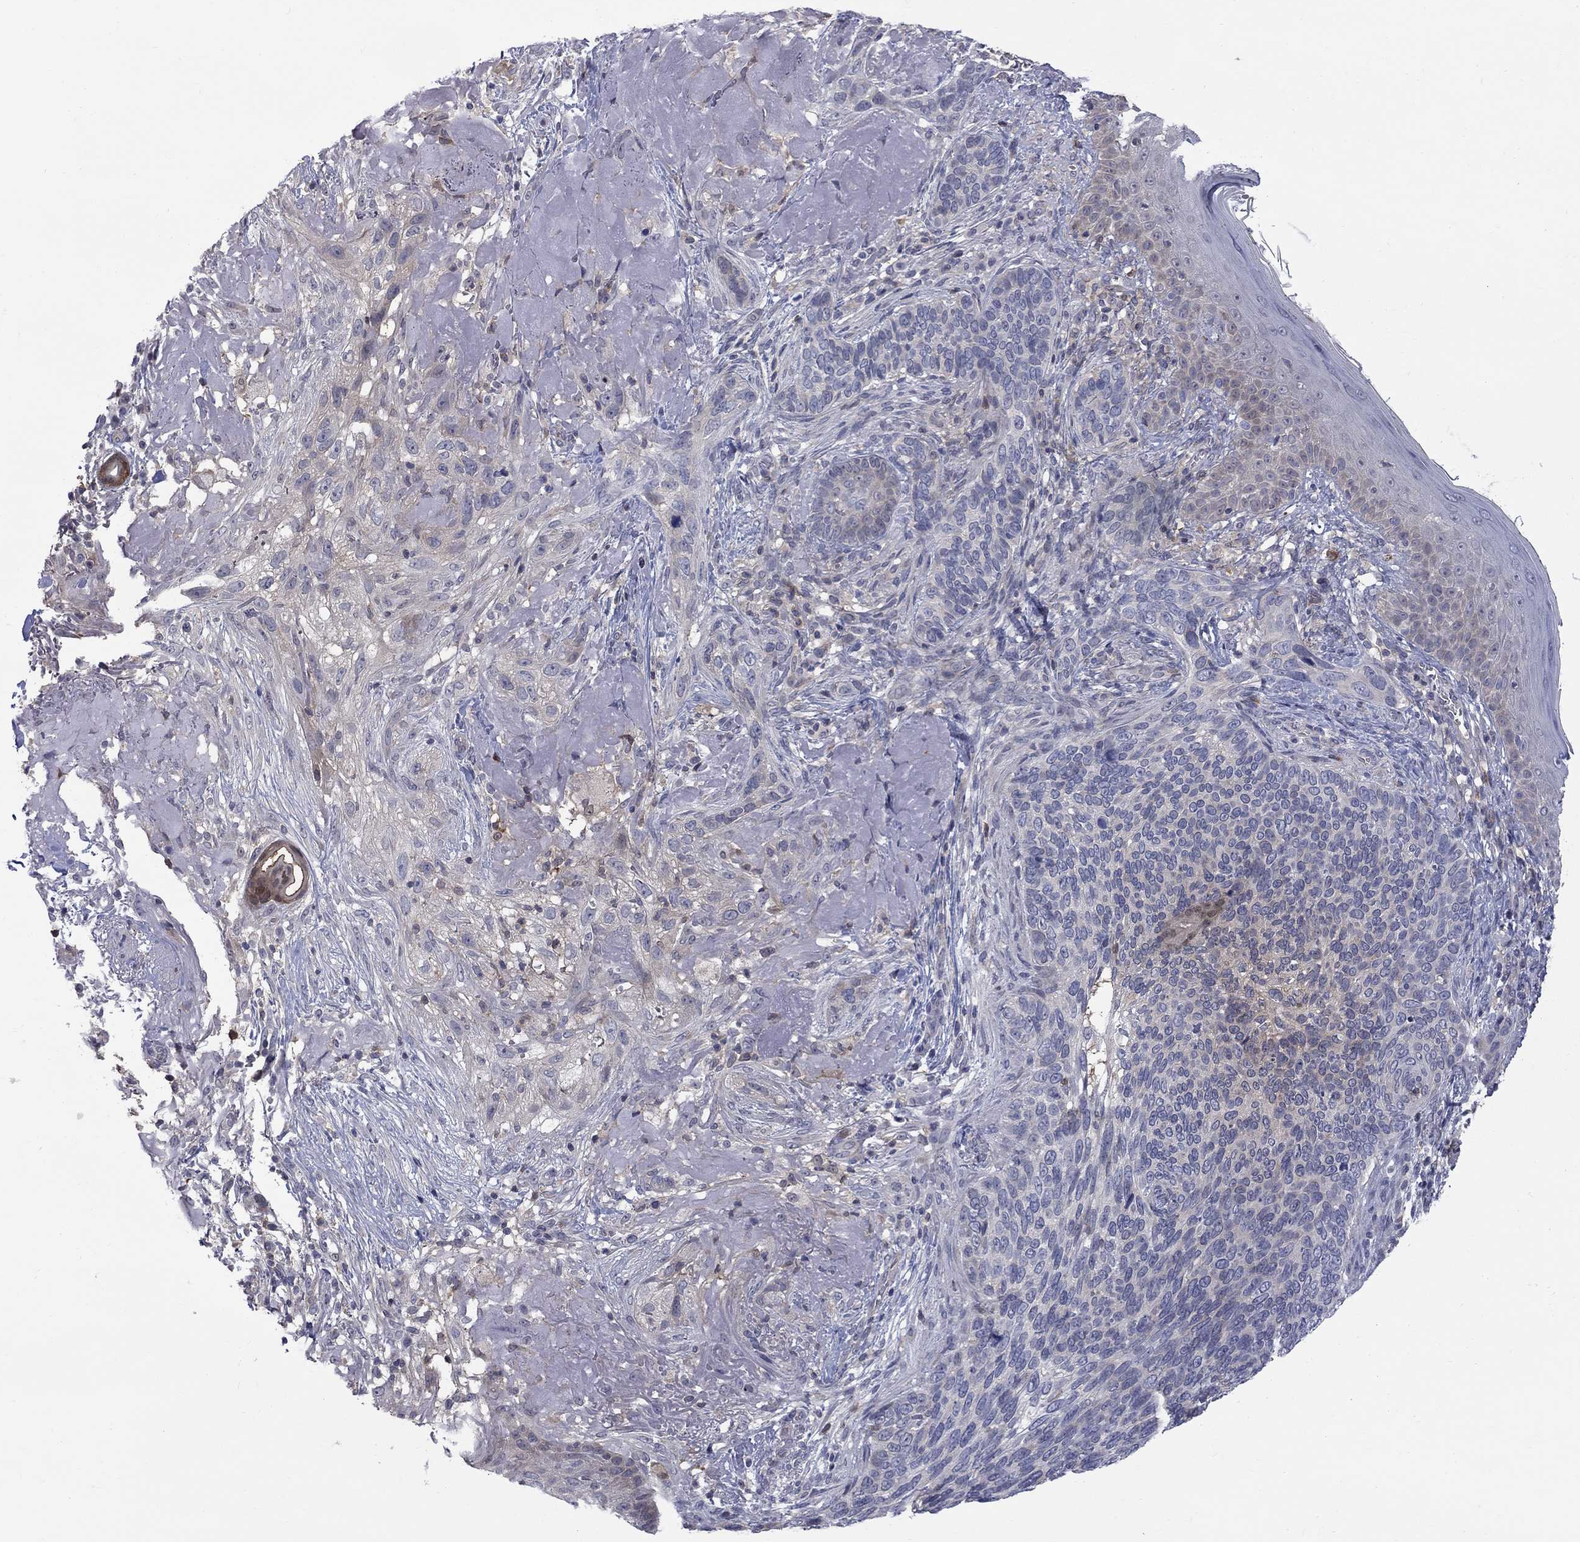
{"staining": {"intensity": "negative", "quantity": "none", "location": "none"}, "tissue": "skin cancer", "cell_type": "Tumor cells", "image_type": "cancer", "snomed": [{"axis": "morphology", "description": "Basal cell carcinoma"}, {"axis": "topography", "description": "Skin"}], "caption": "This histopathology image is of skin cancer stained with IHC to label a protein in brown with the nuclei are counter-stained blue. There is no positivity in tumor cells.", "gene": "HKDC1", "patient": {"sex": "male", "age": 91}}